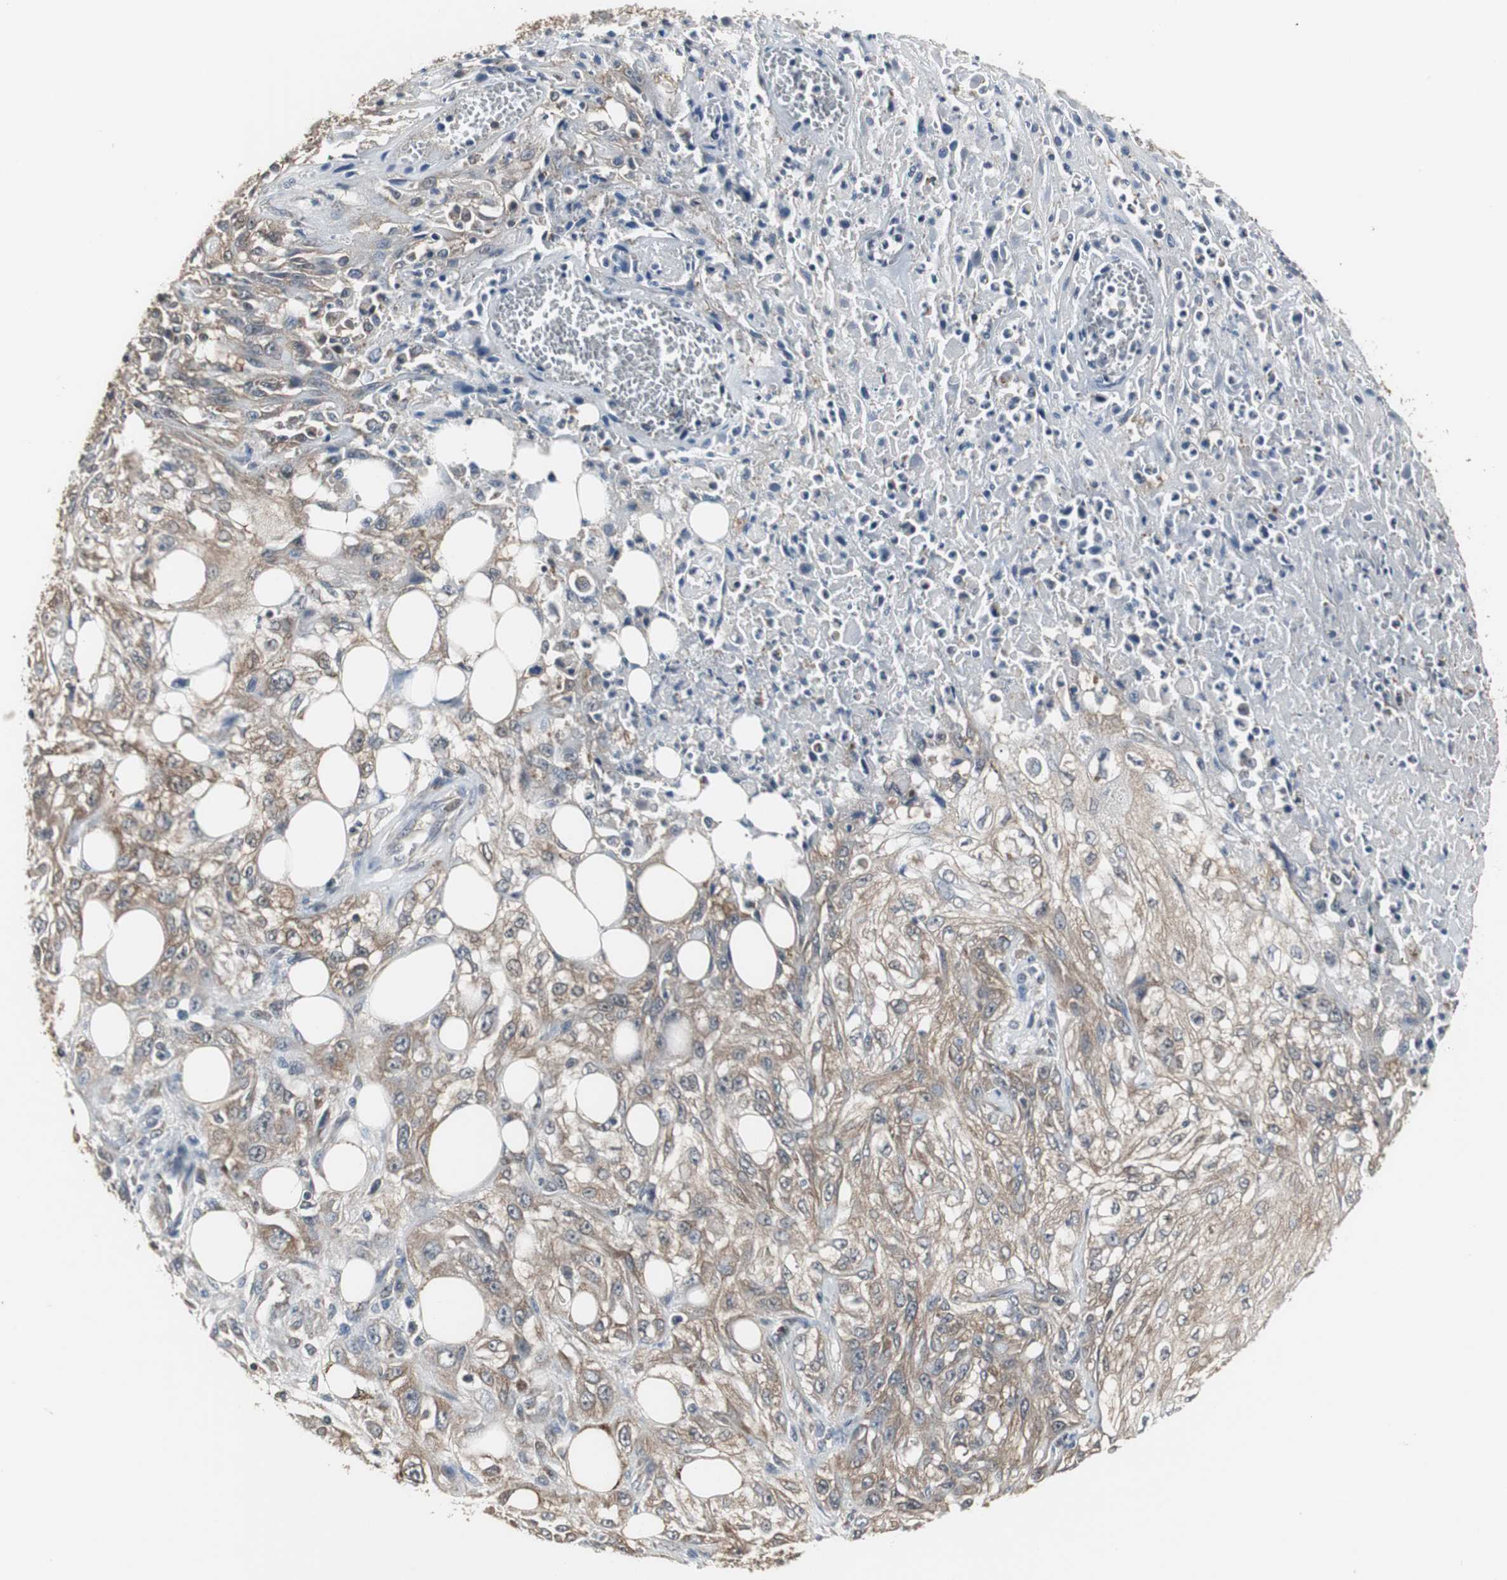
{"staining": {"intensity": "weak", "quantity": "25%-75%", "location": "cytoplasmic/membranous"}, "tissue": "skin cancer", "cell_type": "Tumor cells", "image_type": "cancer", "snomed": [{"axis": "morphology", "description": "Squamous cell carcinoma, NOS"}, {"axis": "topography", "description": "Skin"}], "caption": "Weak cytoplasmic/membranous positivity for a protein is appreciated in approximately 25%-75% of tumor cells of squamous cell carcinoma (skin) using immunohistochemistry (IHC).", "gene": "ZSCAN22", "patient": {"sex": "male", "age": 75}}